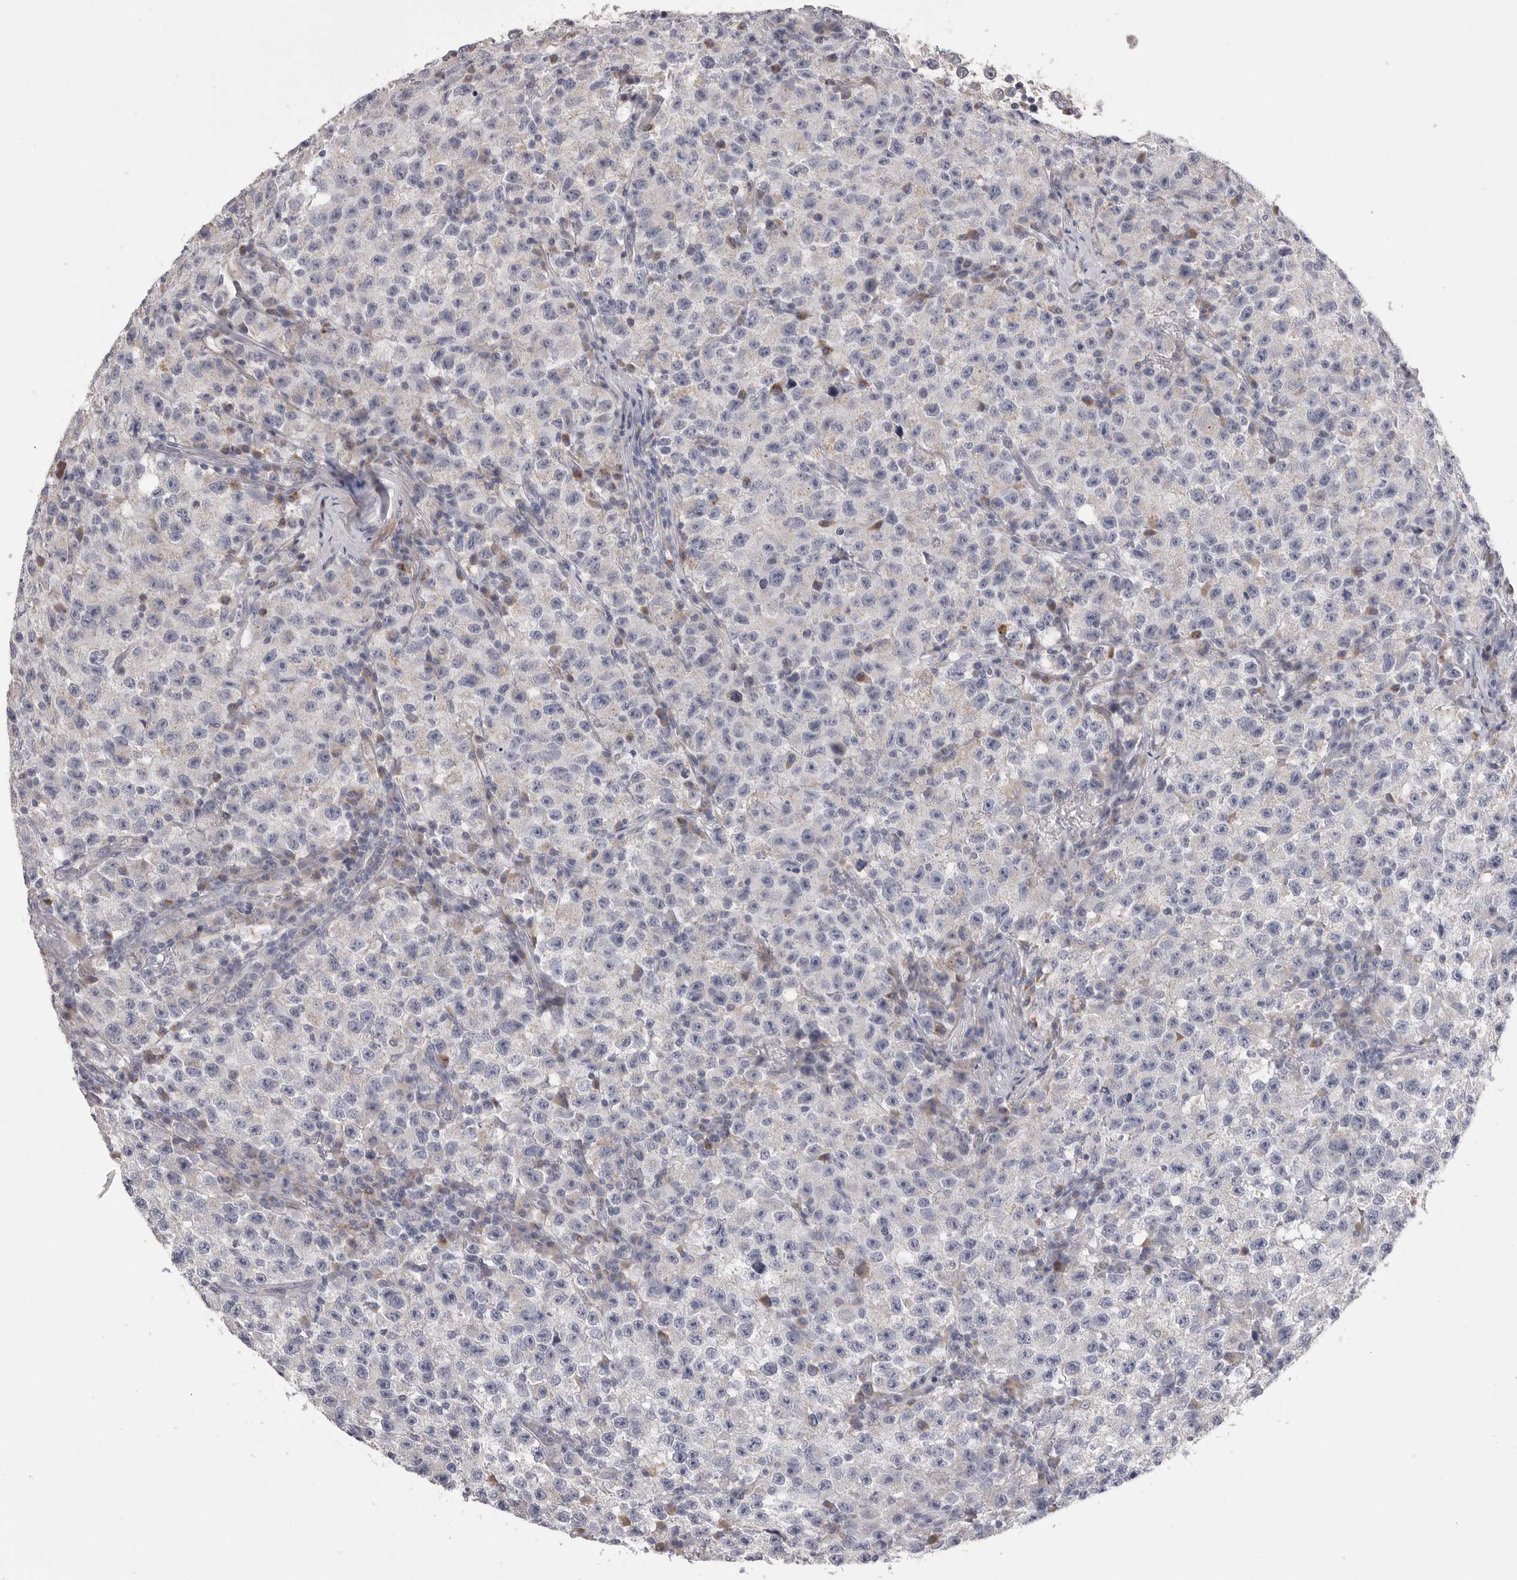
{"staining": {"intensity": "negative", "quantity": "none", "location": "none"}, "tissue": "testis cancer", "cell_type": "Tumor cells", "image_type": "cancer", "snomed": [{"axis": "morphology", "description": "Seminoma, NOS"}, {"axis": "topography", "description": "Testis"}], "caption": "Immunohistochemical staining of human testis cancer (seminoma) exhibits no significant staining in tumor cells. (IHC, brightfield microscopy, high magnification).", "gene": "SDC3", "patient": {"sex": "male", "age": 22}}